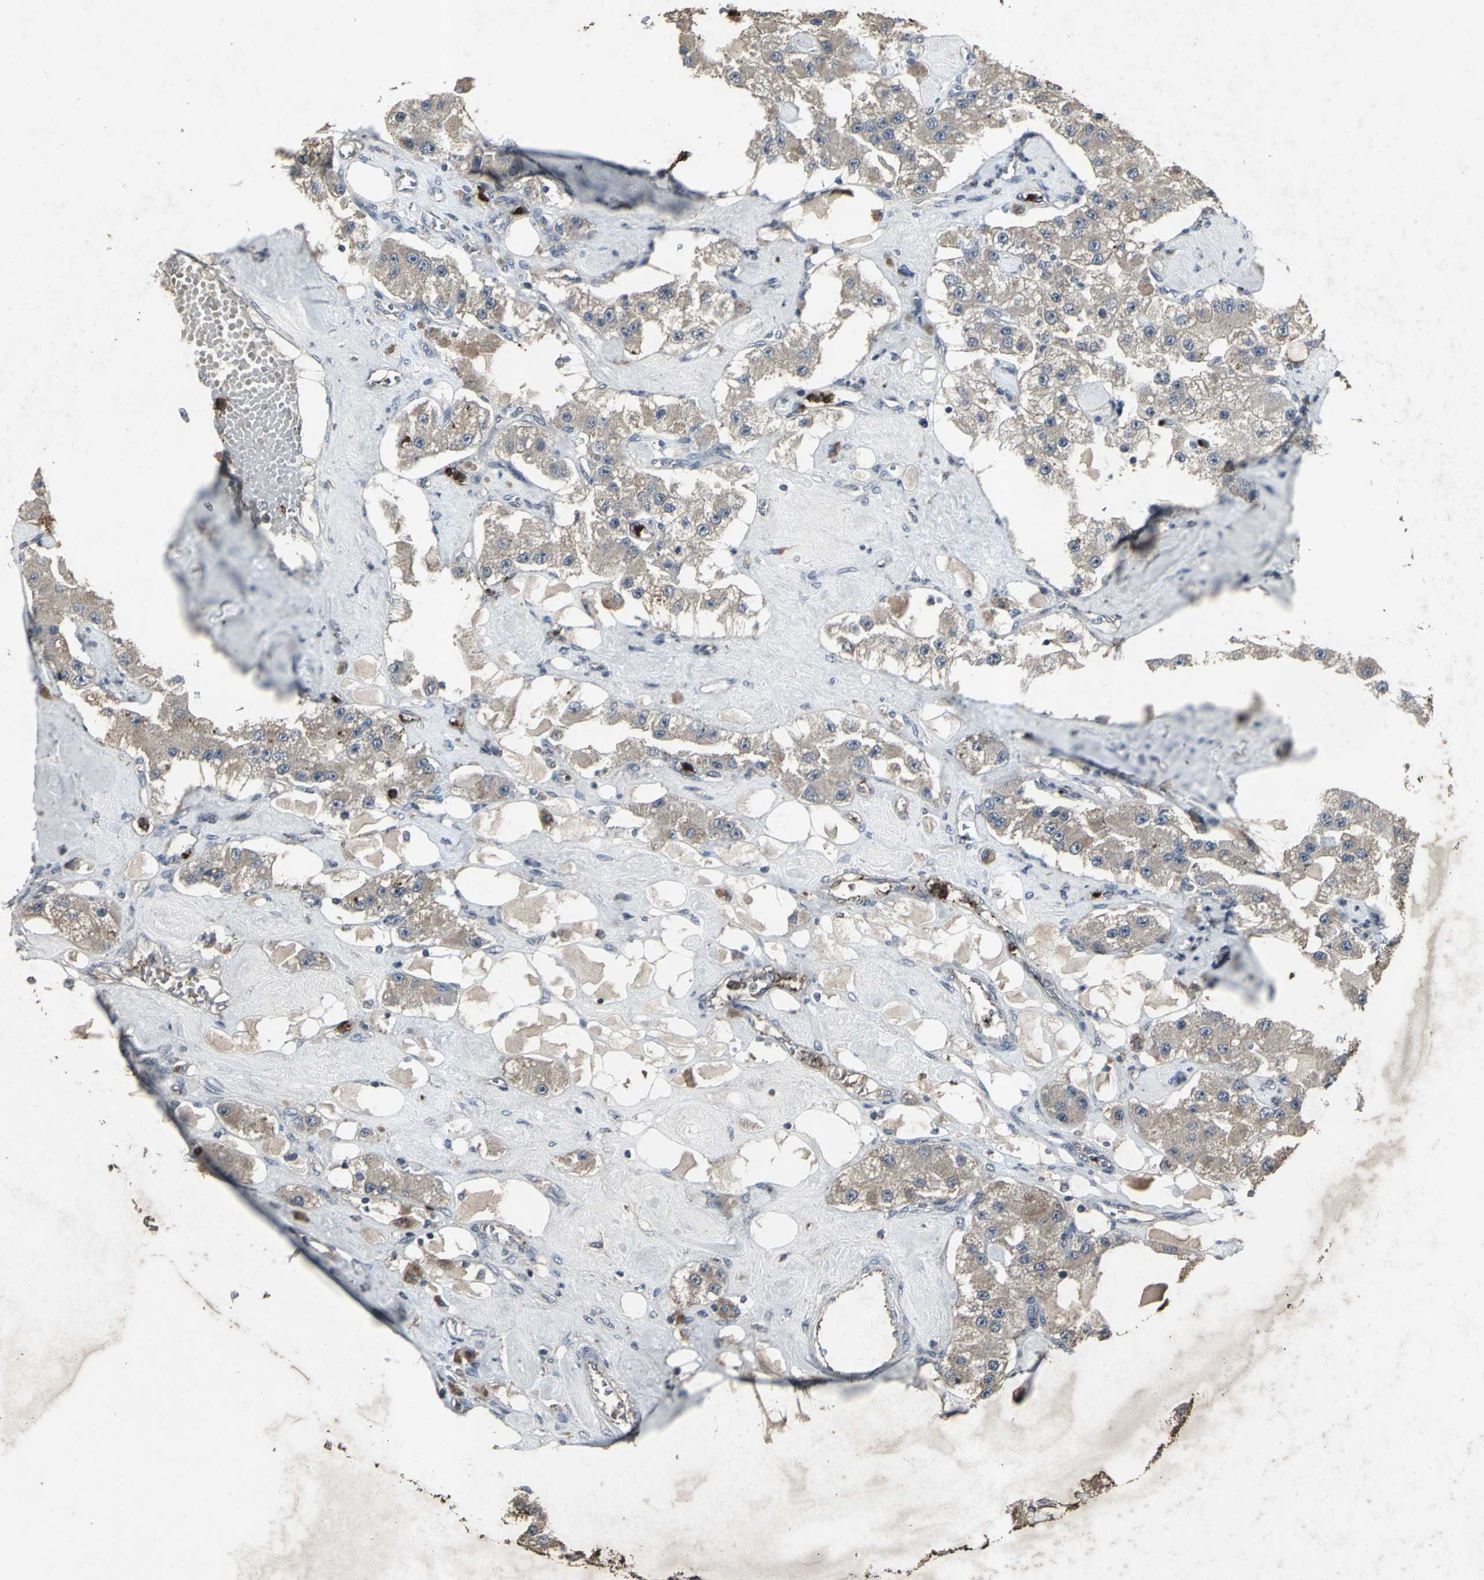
{"staining": {"intensity": "weak", "quantity": ">75%", "location": "cytoplasmic/membranous"}, "tissue": "carcinoid", "cell_type": "Tumor cells", "image_type": "cancer", "snomed": [{"axis": "morphology", "description": "Carcinoid, malignant, NOS"}, {"axis": "topography", "description": "Pancreas"}], "caption": "High-magnification brightfield microscopy of carcinoid (malignant) stained with DAB (3,3'-diaminobenzidine) (brown) and counterstained with hematoxylin (blue). tumor cells exhibit weak cytoplasmic/membranous expression is seen in about>75% of cells.", "gene": "CCR9", "patient": {"sex": "male", "age": 41}}